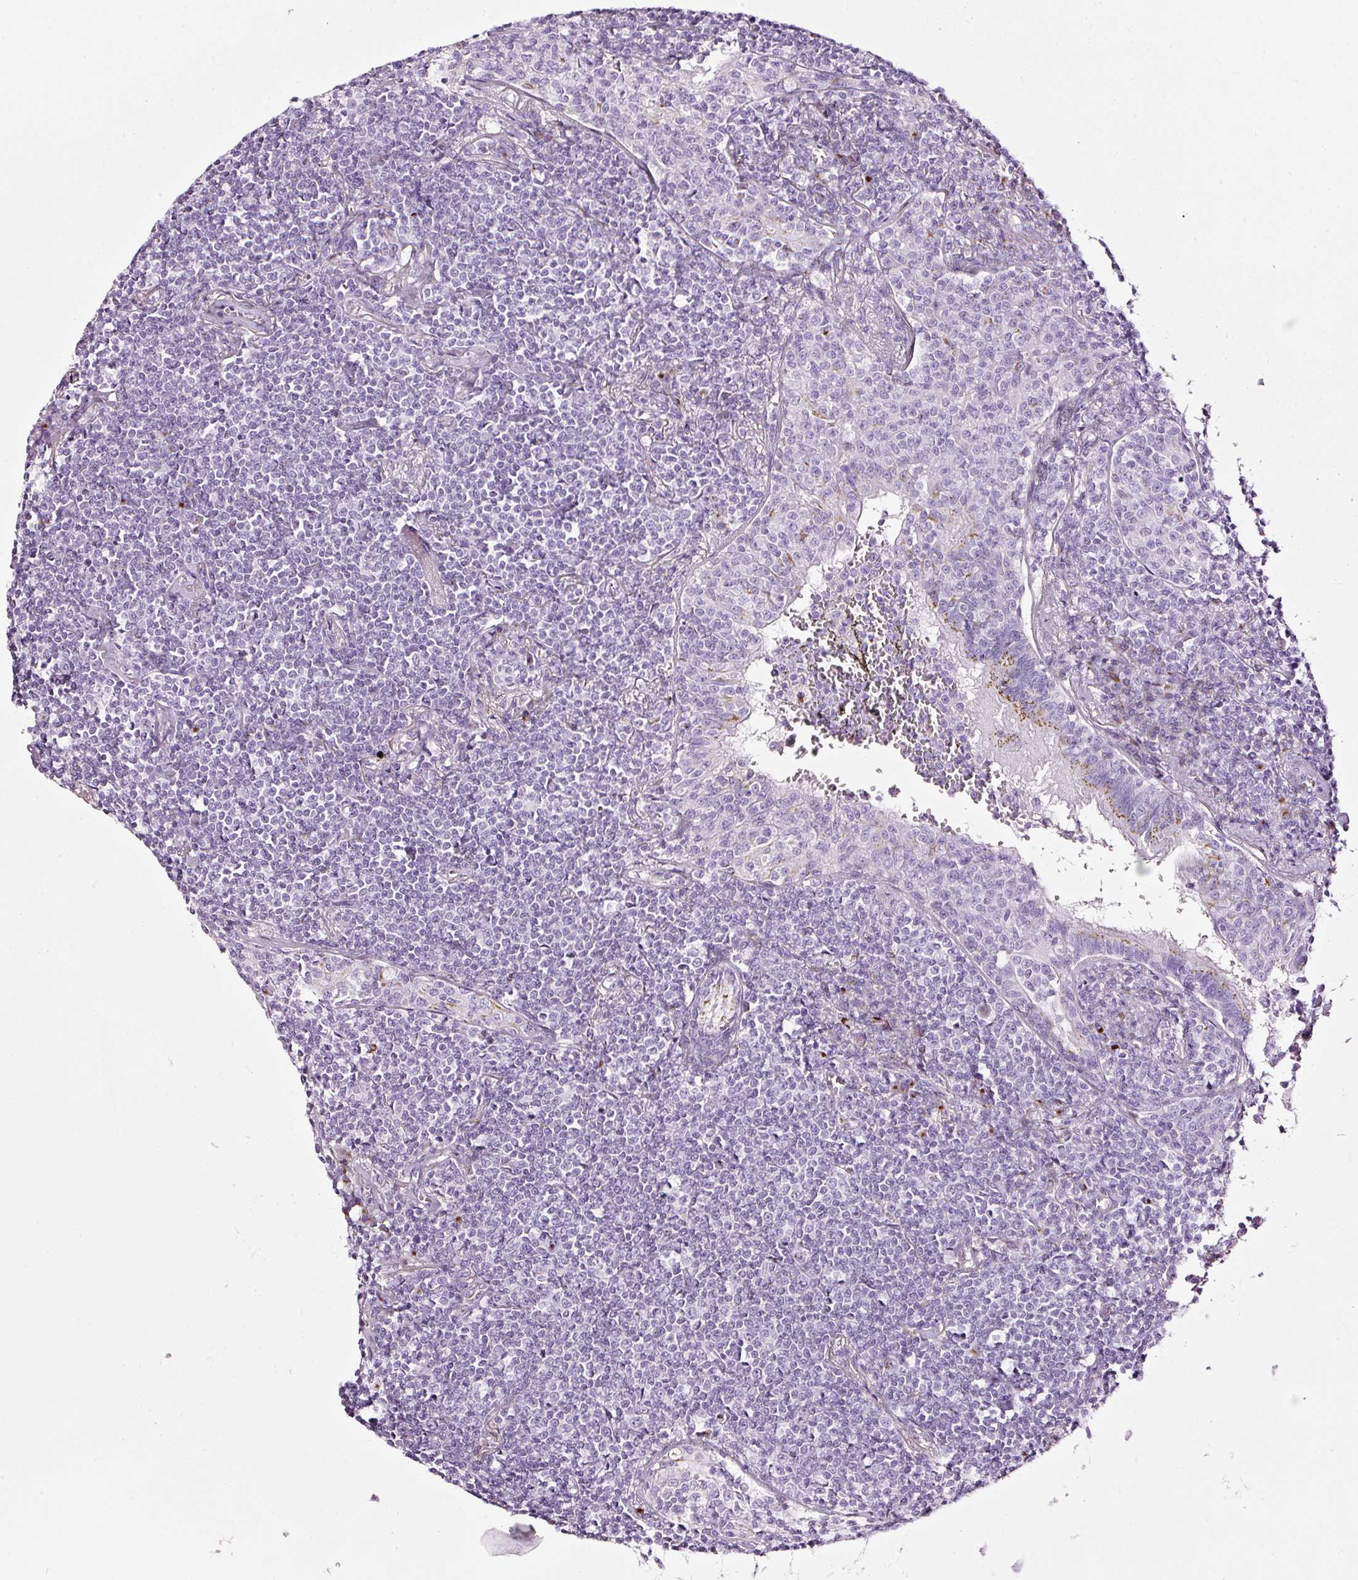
{"staining": {"intensity": "negative", "quantity": "none", "location": "none"}, "tissue": "lymphoma", "cell_type": "Tumor cells", "image_type": "cancer", "snomed": [{"axis": "morphology", "description": "Malignant lymphoma, non-Hodgkin's type, Low grade"}, {"axis": "topography", "description": "Lung"}], "caption": "Tumor cells show no significant staining in malignant lymphoma, non-Hodgkin's type (low-grade). (DAB immunohistochemistry with hematoxylin counter stain).", "gene": "SDF4", "patient": {"sex": "female", "age": 71}}